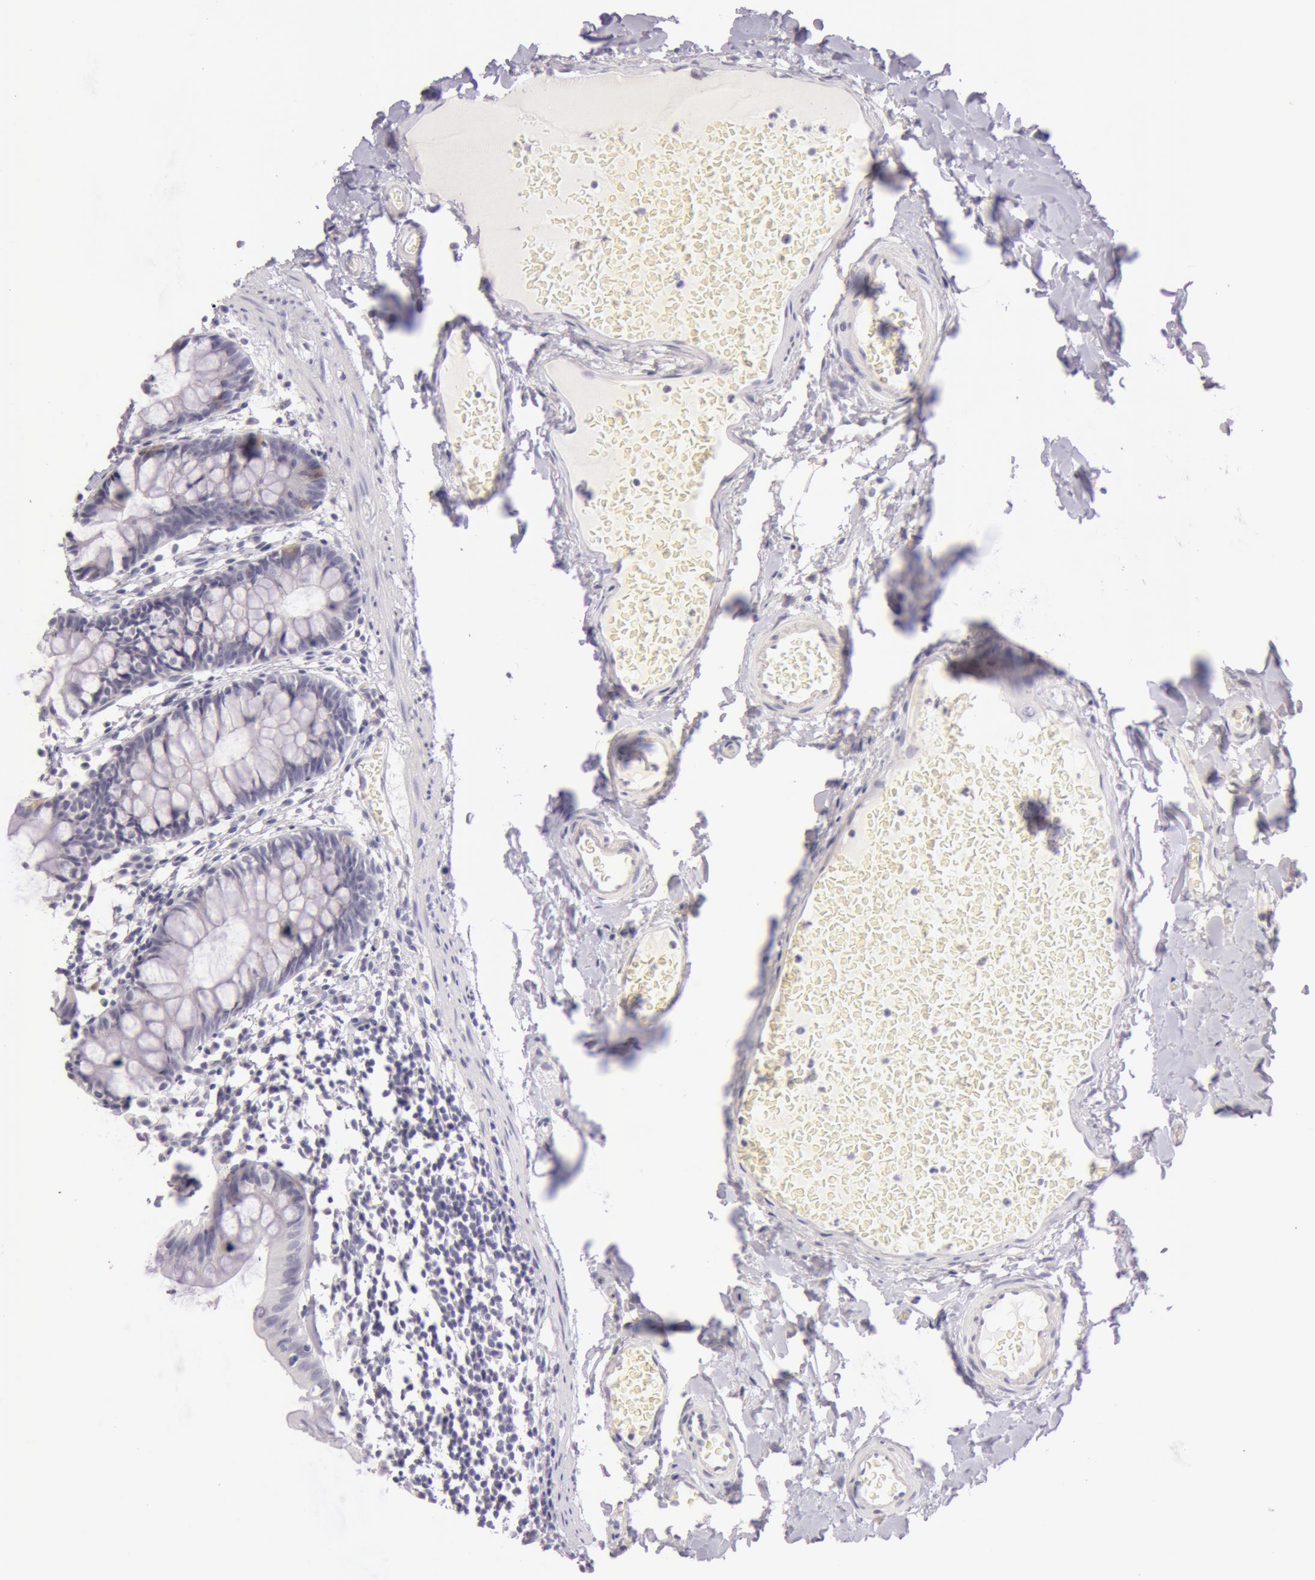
{"staining": {"intensity": "negative", "quantity": "none", "location": "none"}, "tissue": "colon", "cell_type": "Endothelial cells", "image_type": "normal", "snomed": [{"axis": "morphology", "description": "Normal tissue, NOS"}, {"axis": "topography", "description": "Smooth muscle"}, {"axis": "topography", "description": "Colon"}], "caption": "Colon was stained to show a protein in brown. There is no significant staining in endothelial cells. (IHC, brightfield microscopy, high magnification).", "gene": "RBMY1A1", "patient": {"sex": "male", "age": 67}}